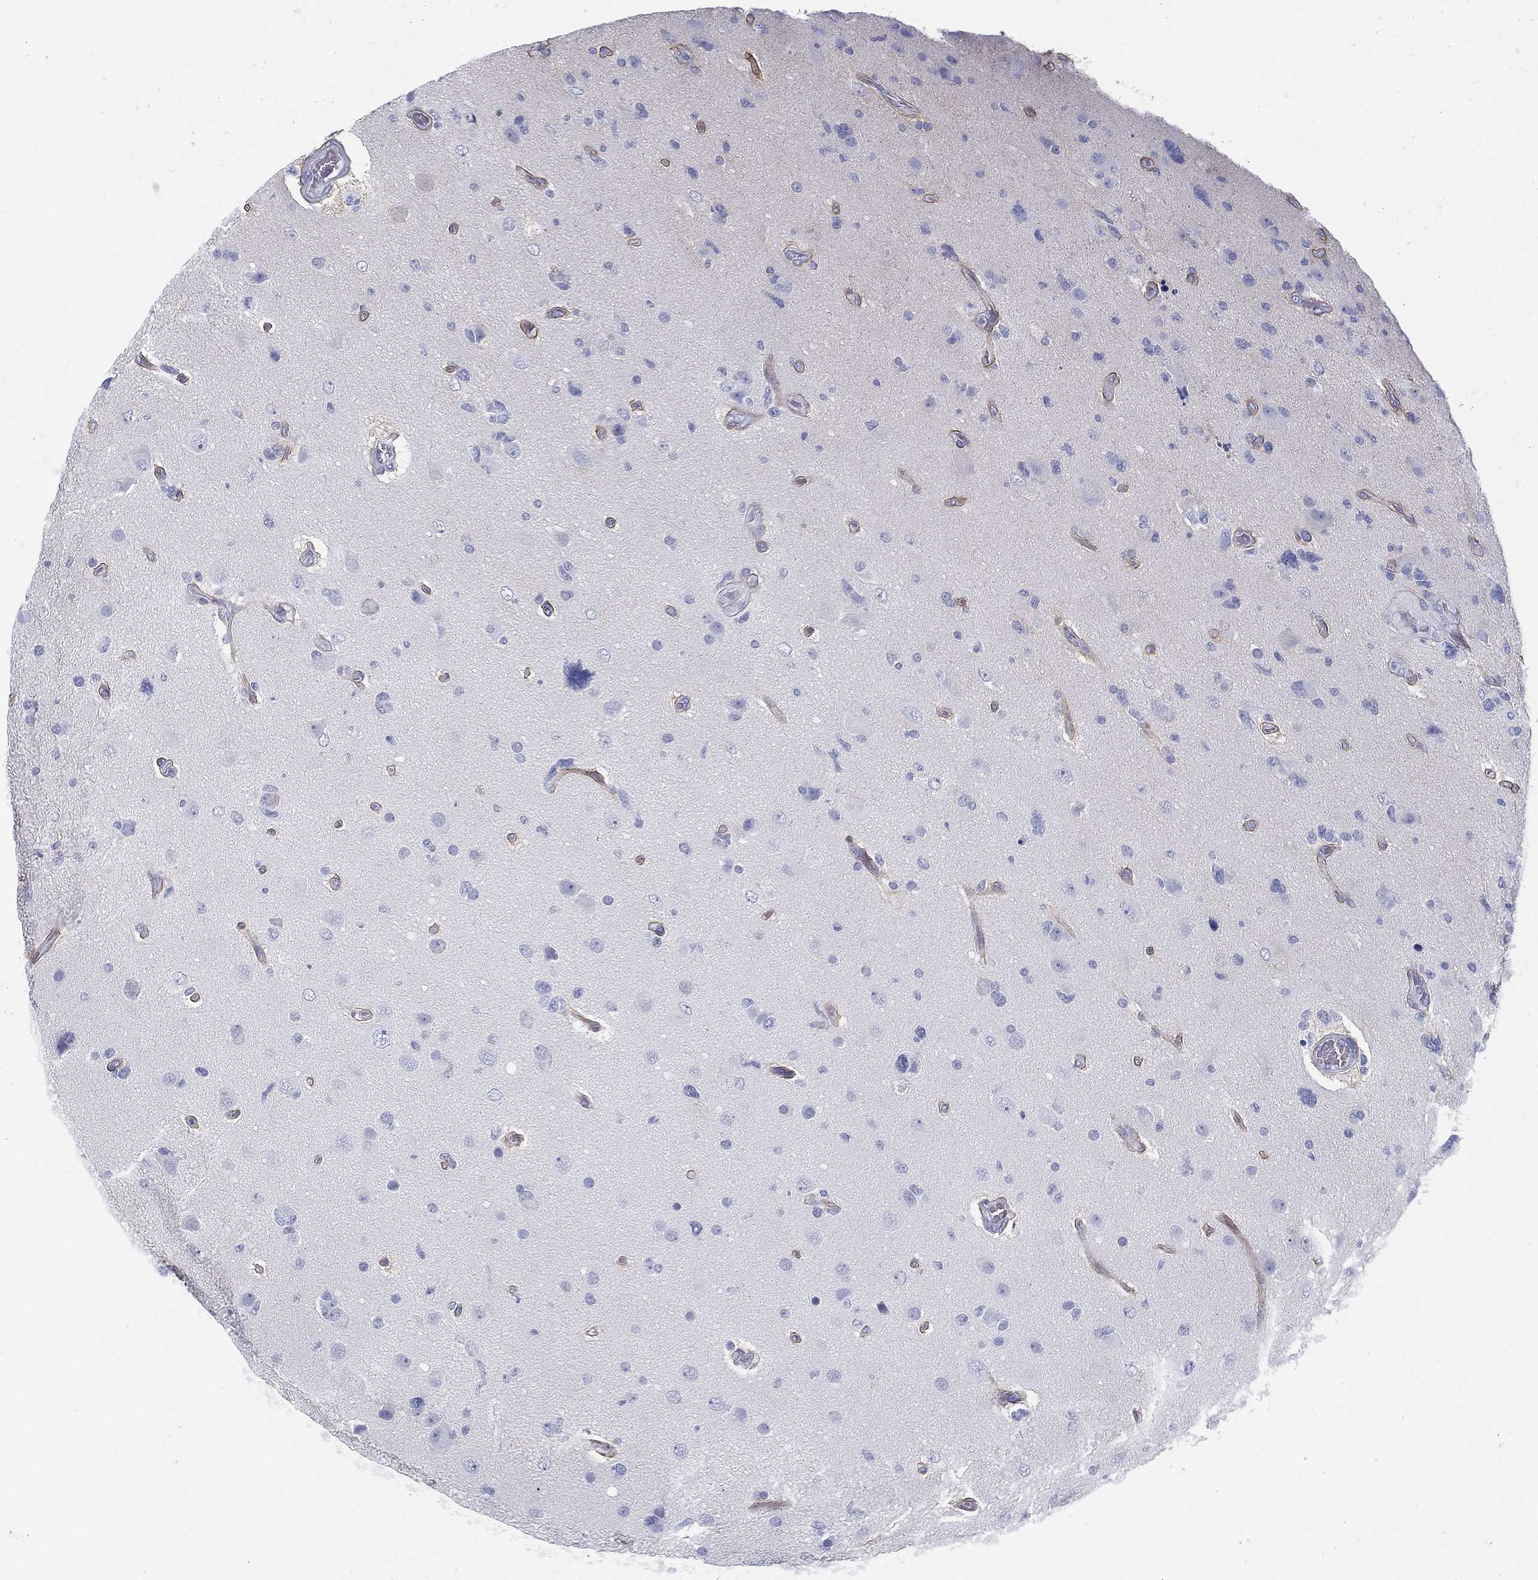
{"staining": {"intensity": "negative", "quantity": "none", "location": "none"}, "tissue": "glioma", "cell_type": "Tumor cells", "image_type": "cancer", "snomed": [{"axis": "morphology", "description": "Glioma, malignant, High grade"}, {"axis": "topography", "description": "Cerebral cortex"}], "caption": "High magnification brightfield microscopy of glioma stained with DAB (brown) and counterstained with hematoxylin (blue): tumor cells show no significant expression.", "gene": "TMEM252", "patient": {"sex": "male", "age": 70}}